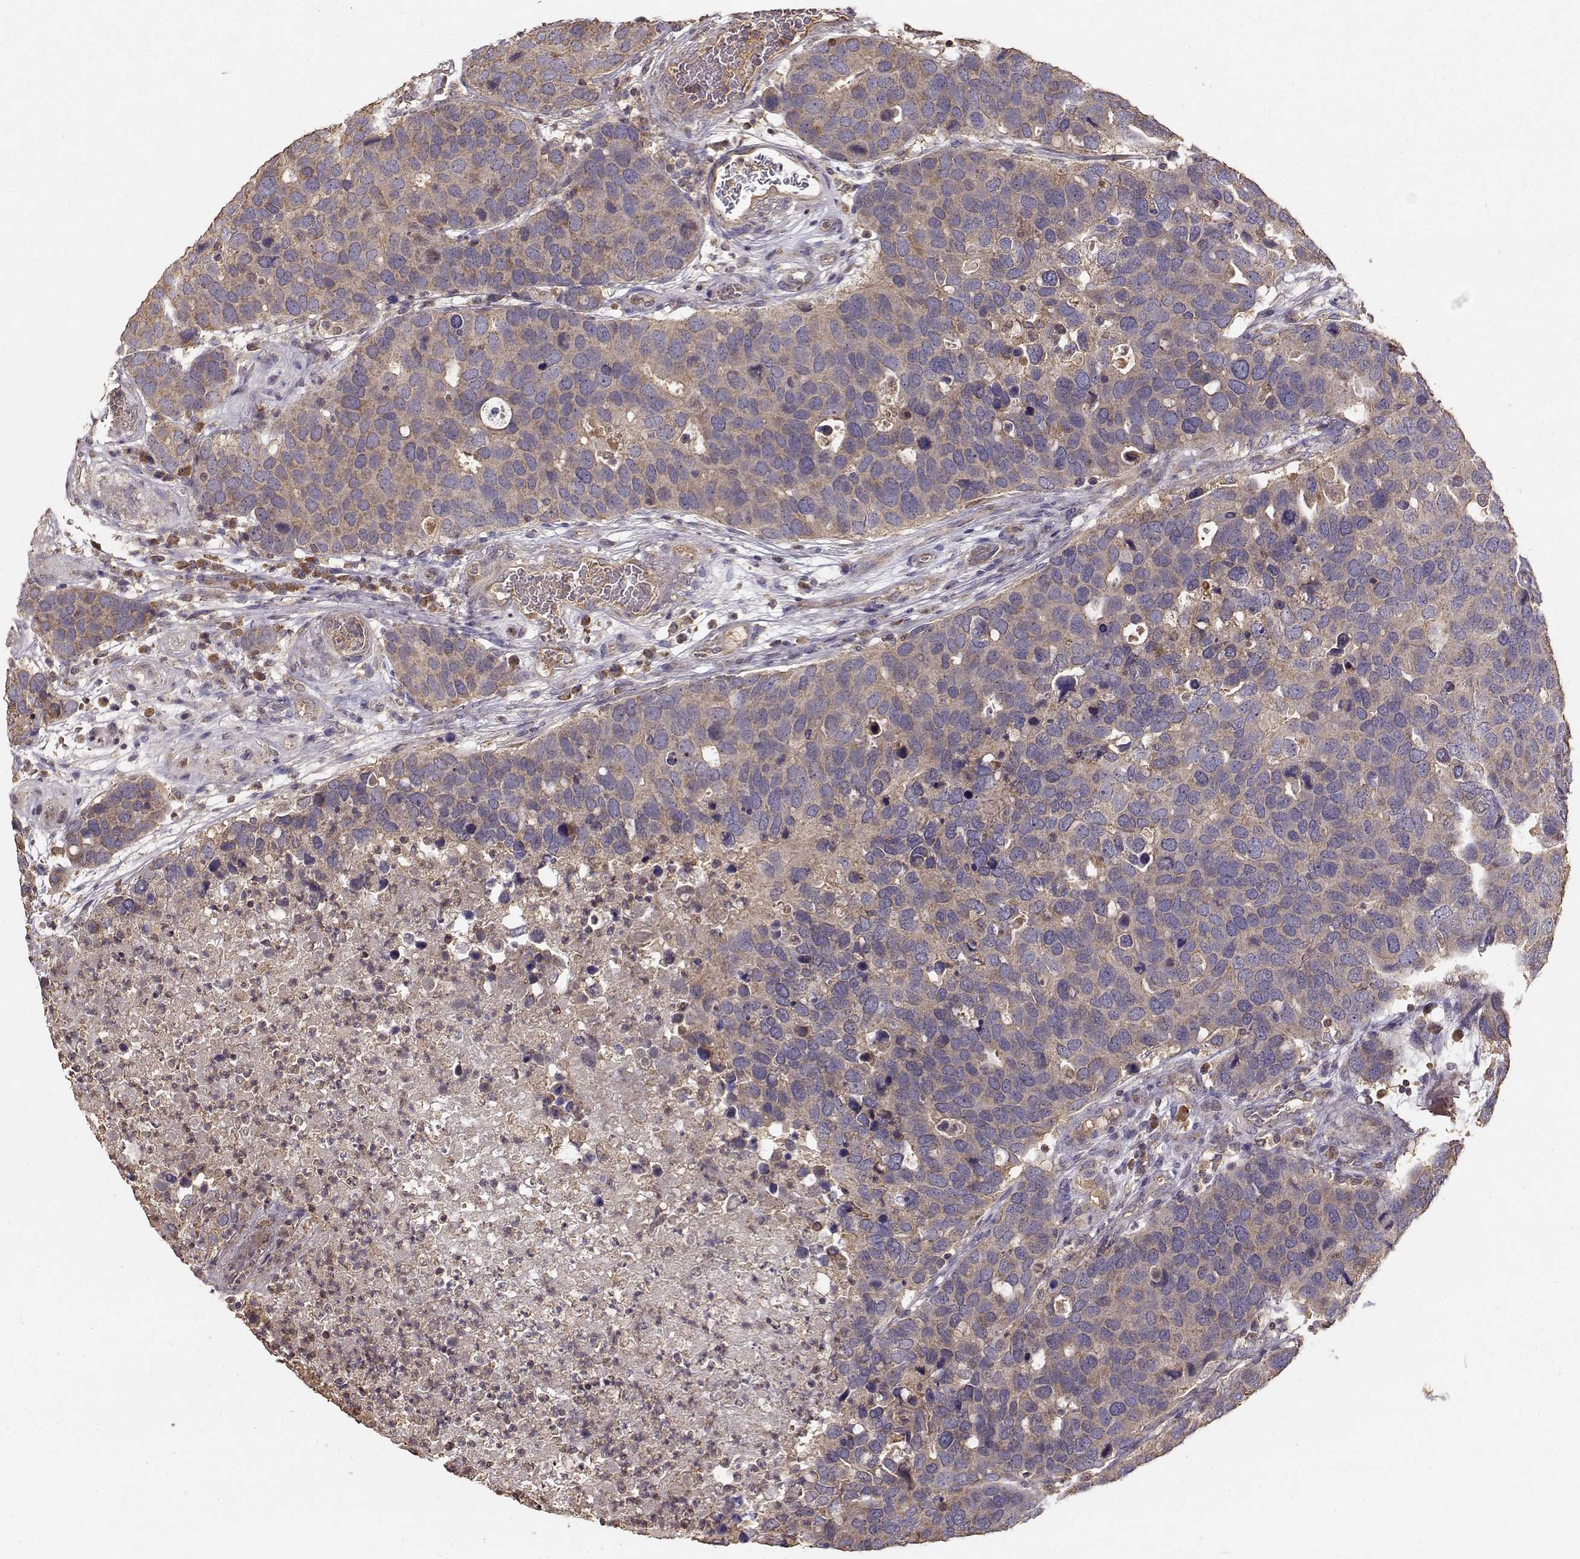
{"staining": {"intensity": "weak", "quantity": "25%-75%", "location": "cytoplasmic/membranous"}, "tissue": "breast cancer", "cell_type": "Tumor cells", "image_type": "cancer", "snomed": [{"axis": "morphology", "description": "Duct carcinoma"}, {"axis": "topography", "description": "Breast"}], "caption": "Invasive ductal carcinoma (breast) tissue shows weak cytoplasmic/membranous staining in approximately 25%-75% of tumor cells, visualized by immunohistochemistry.", "gene": "TARS3", "patient": {"sex": "female", "age": 83}}